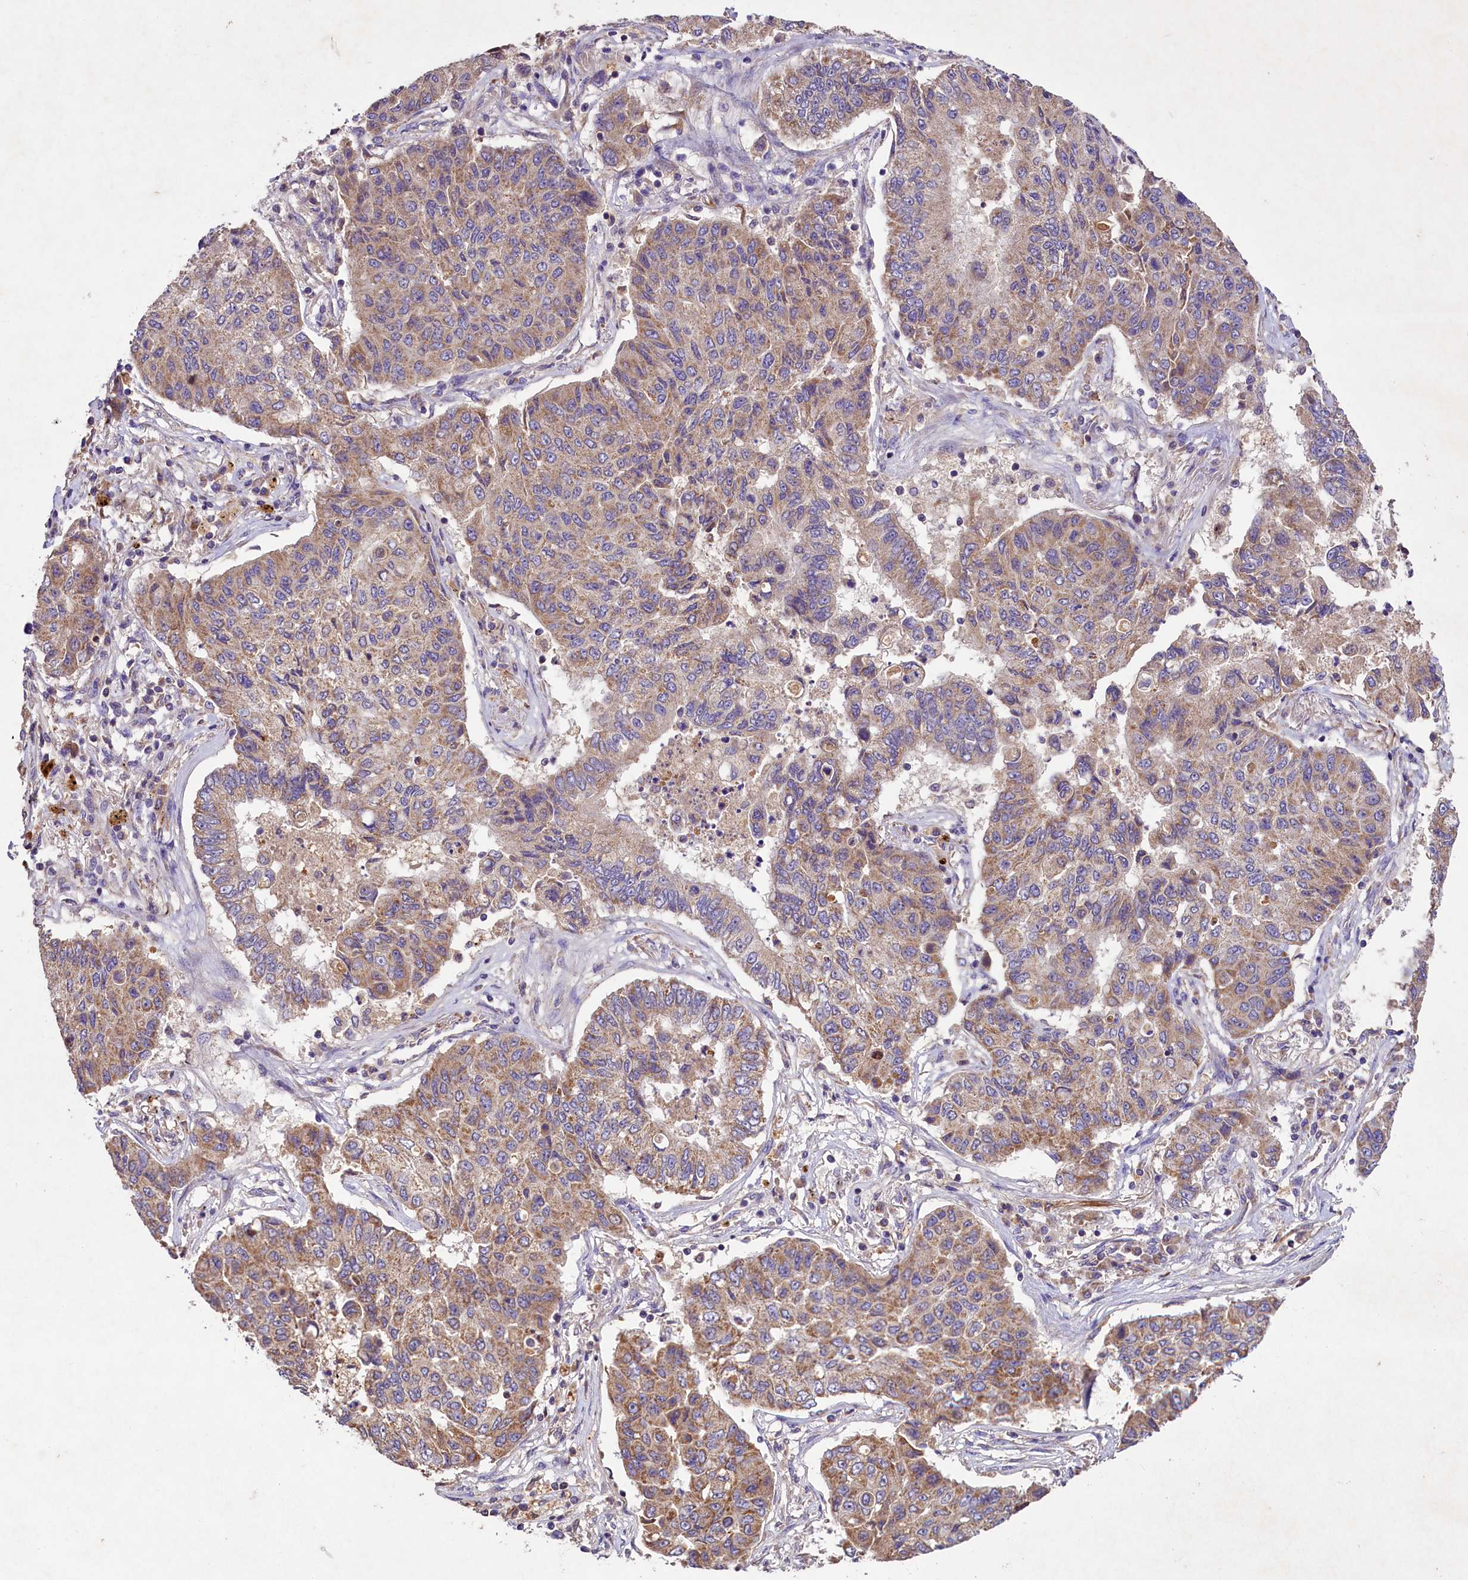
{"staining": {"intensity": "moderate", "quantity": "25%-75%", "location": "cytoplasmic/membranous"}, "tissue": "lung cancer", "cell_type": "Tumor cells", "image_type": "cancer", "snomed": [{"axis": "morphology", "description": "Squamous cell carcinoma, NOS"}, {"axis": "topography", "description": "Lung"}], "caption": "Squamous cell carcinoma (lung) stained with a brown dye exhibits moderate cytoplasmic/membranous positive expression in about 25%-75% of tumor cells.", "gene": "PMPCB", "patient": {"sex": "male", "age": 74}}